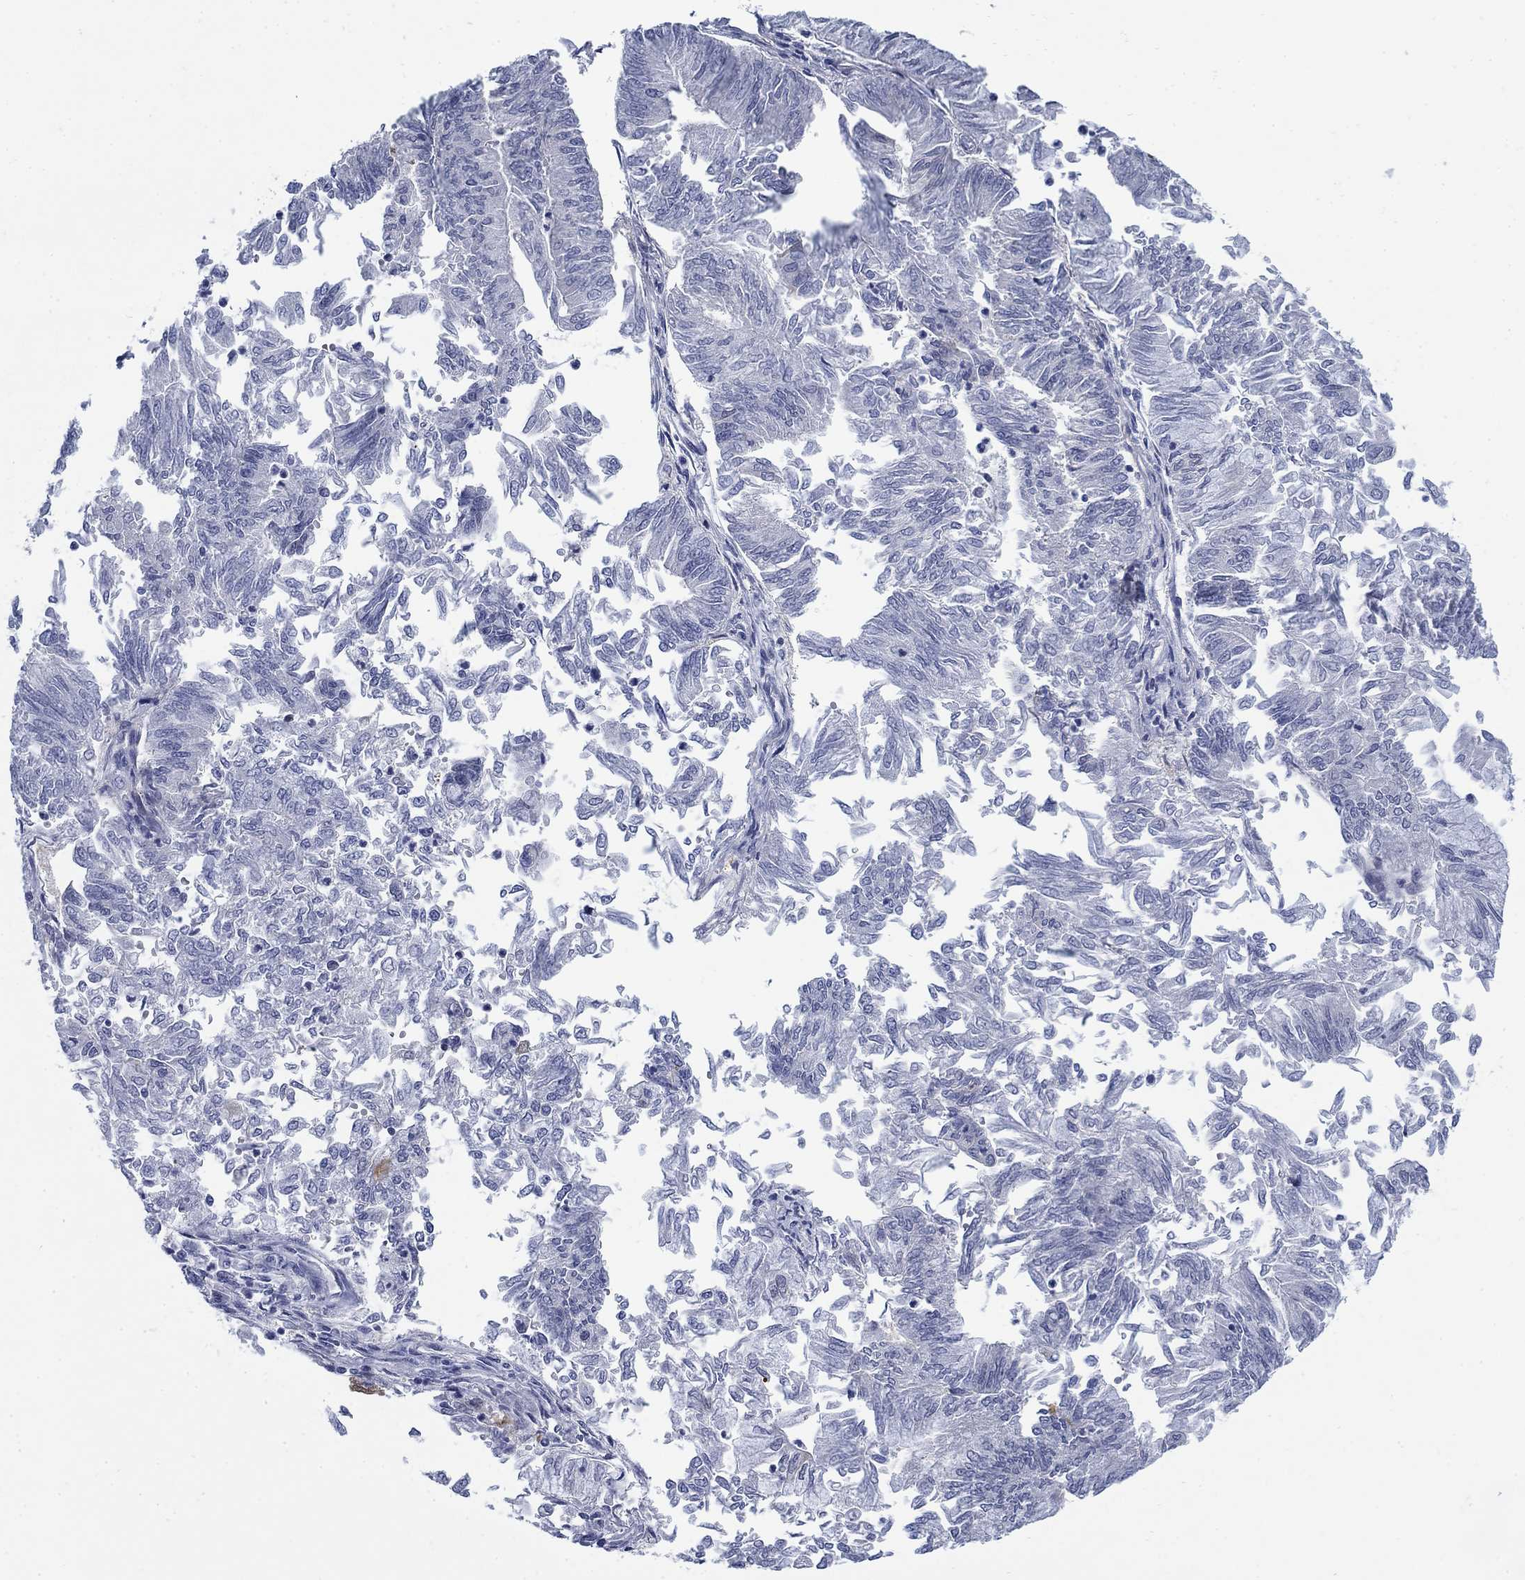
{"staining": {"intensity": "negative", "quantity": "none", "location": "none"}, "tissue": "endometrial cancer", "cell_type": "Tumor cells", "image_type": "cancer", "snomed": [{"axis": "morphology", "description": "Adenocarcinoma, NOS"}, {"axis": "topography", "description": "Endometrium"}], "caption": "This is an immunohistochemistry (IHC) photomicrograph of endometrial adenocarcinoma. There is no positivity in tumor cells.", "gene": "MYO3A", "patient": {"sex": "female", "age": 59}}